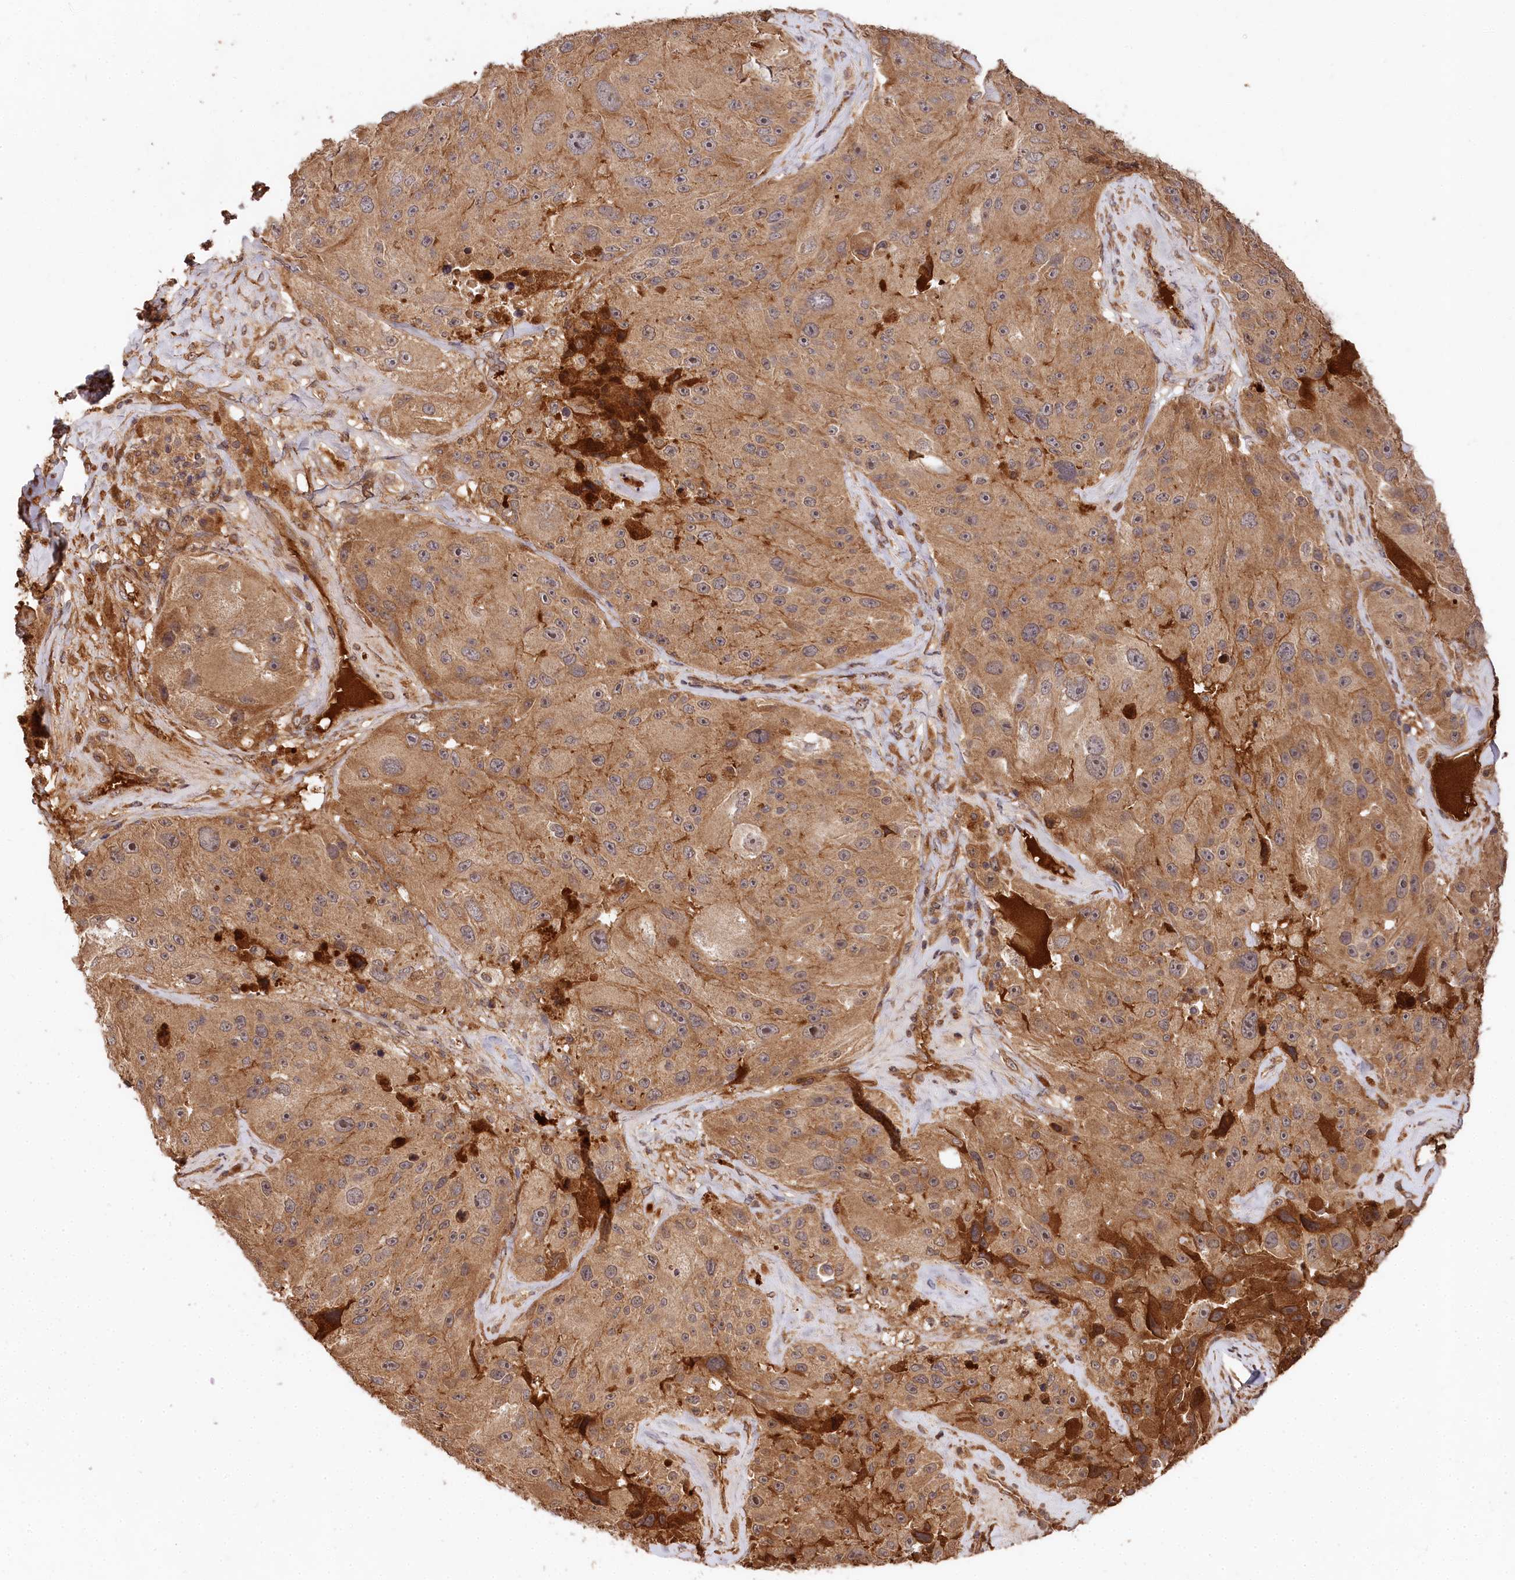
{"staining": {"intensity": "moderate", "quantity": ">75%", "location": "cytoplasmic/membranous"}, "tissue": "melanoma", "cell_type": "Tumor cells", "image_type": "cancer", "snomed": [{"axis": "morphology", "description": "Malignant melanoma, Metastatic site"}, {"axis": "topography", "description": "Lymph node"}], "caption": "About >75% of tumor cells in malignant melanoma (metastatic site) exhibit moderate cytoplasmic/membranous protein positivity as visualized by brown immunohistochemical staining.", "gene": "MCF2L2", "patient": {"sex": "male", "age": 62}}